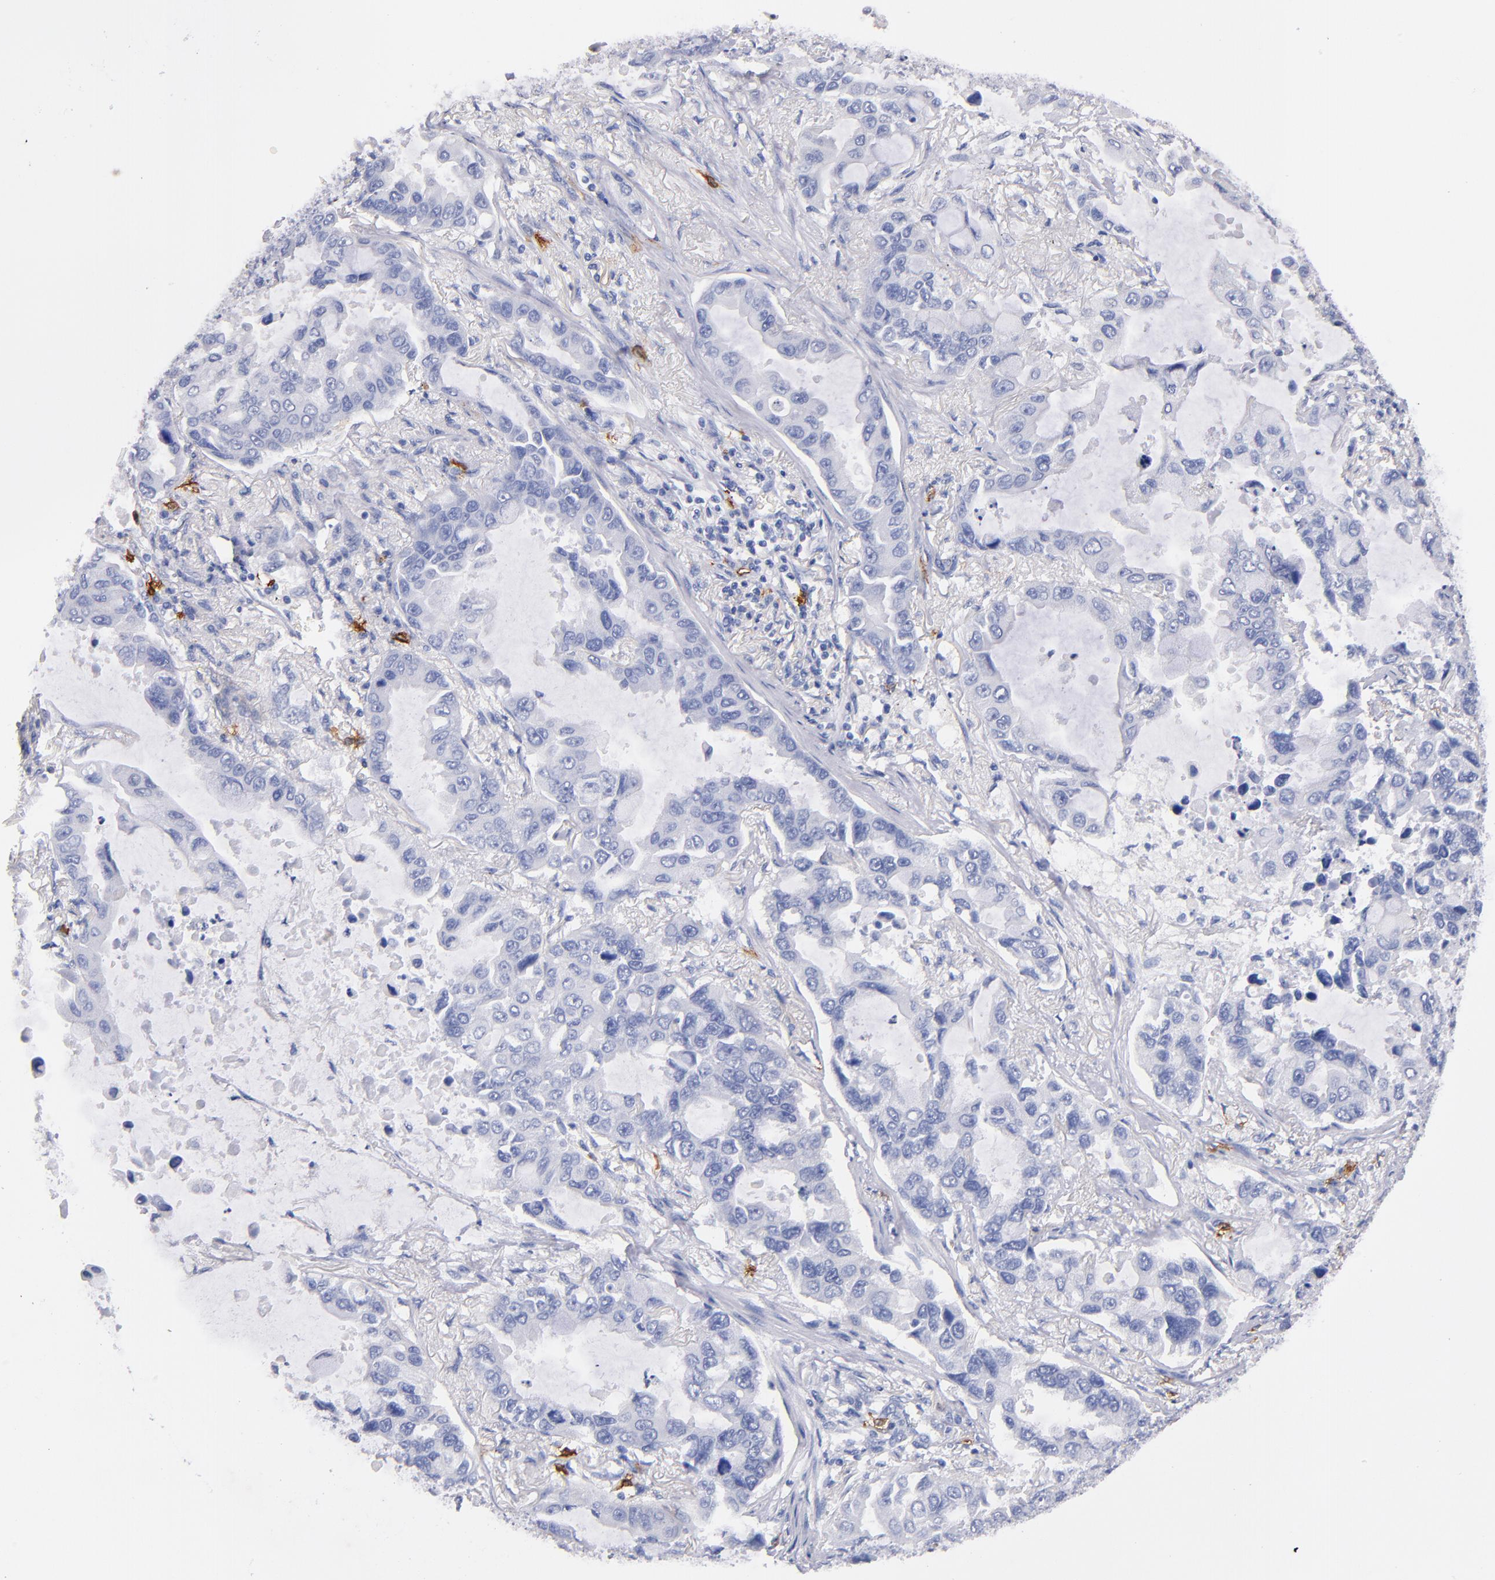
{"staining": {"intensity": "negative", "quantity": "none", "location": "none"}, "tissue": "lung cancer", "cell_type": "Tumor cells", "image_type": "cancer", "snomed": [{"axis": "morphology", "description": "Adenocarcinoma, NOS"}, {"axis": "topography", "description": "Lung"}], "caption": "The micrograph displays no significant expression in tumor cells of lung adenocarcinoma. Brightfield microscopy of immunohistochemistry (IHC) stained with DAB (brown) and hematoxylin (blue), captured at high magnification.", "gene": "KIT", "patient": {"sex": "male", "age": 64}}